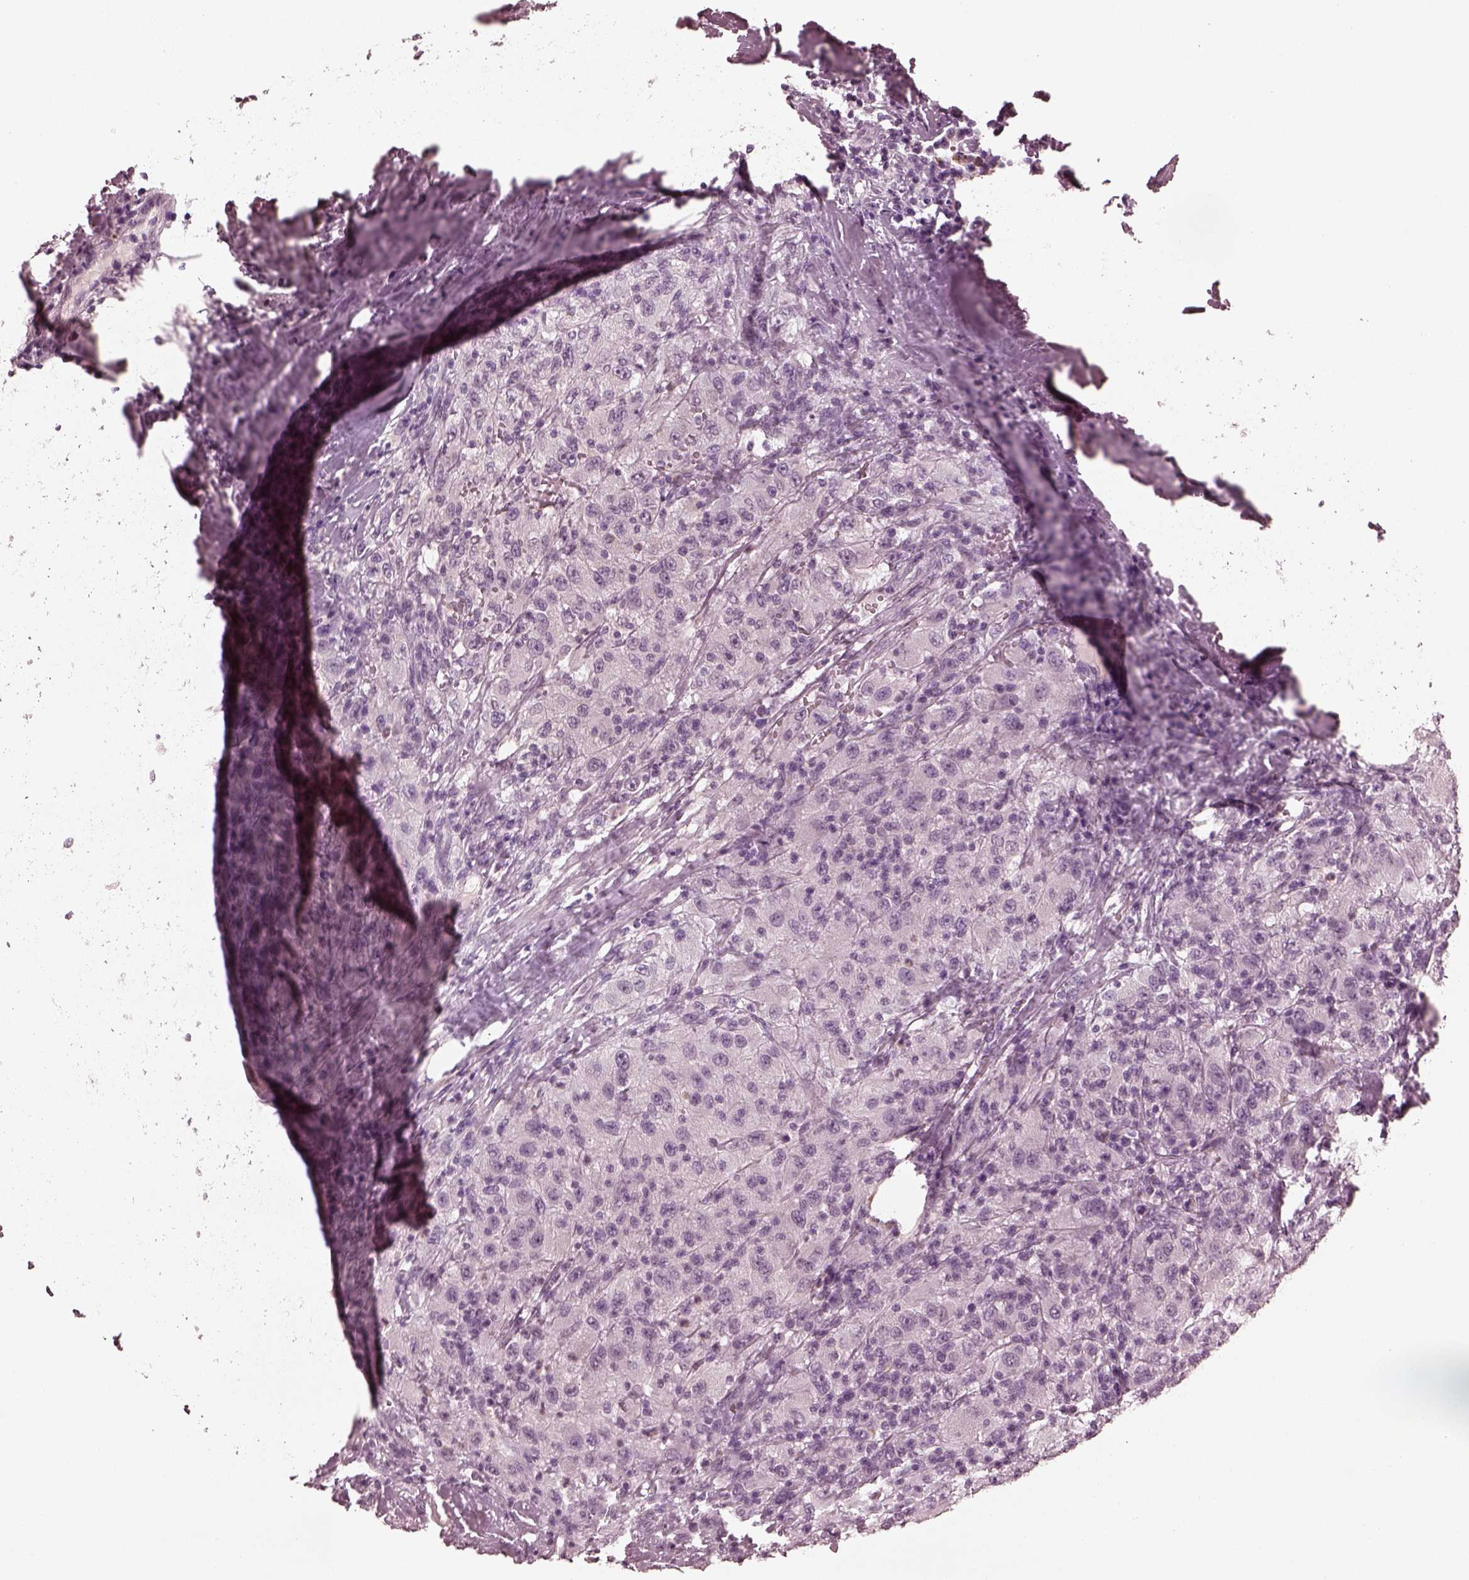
{"staining": {"intensity": "negative", "quantity": "none", "location": "none"}, "tissue": "renal cancer", "cell_type": "Tumor cells", "image_type": "cancer", "snomed": [{"axis": "morphology", "description": "Adenocarcinoma, NOS"}, {"axis": "topography", "description": "Kidney"}], "caption": "A high-resolution micrograph shows immunohistochemistry (IHC) staining of renal cancer, which displays no significant positivity in tumor cells. (DAB immunohistochemistry (IHC), high magnification).", "gene": "KRT79", "patient": {"sex": "female", "age": 67}}